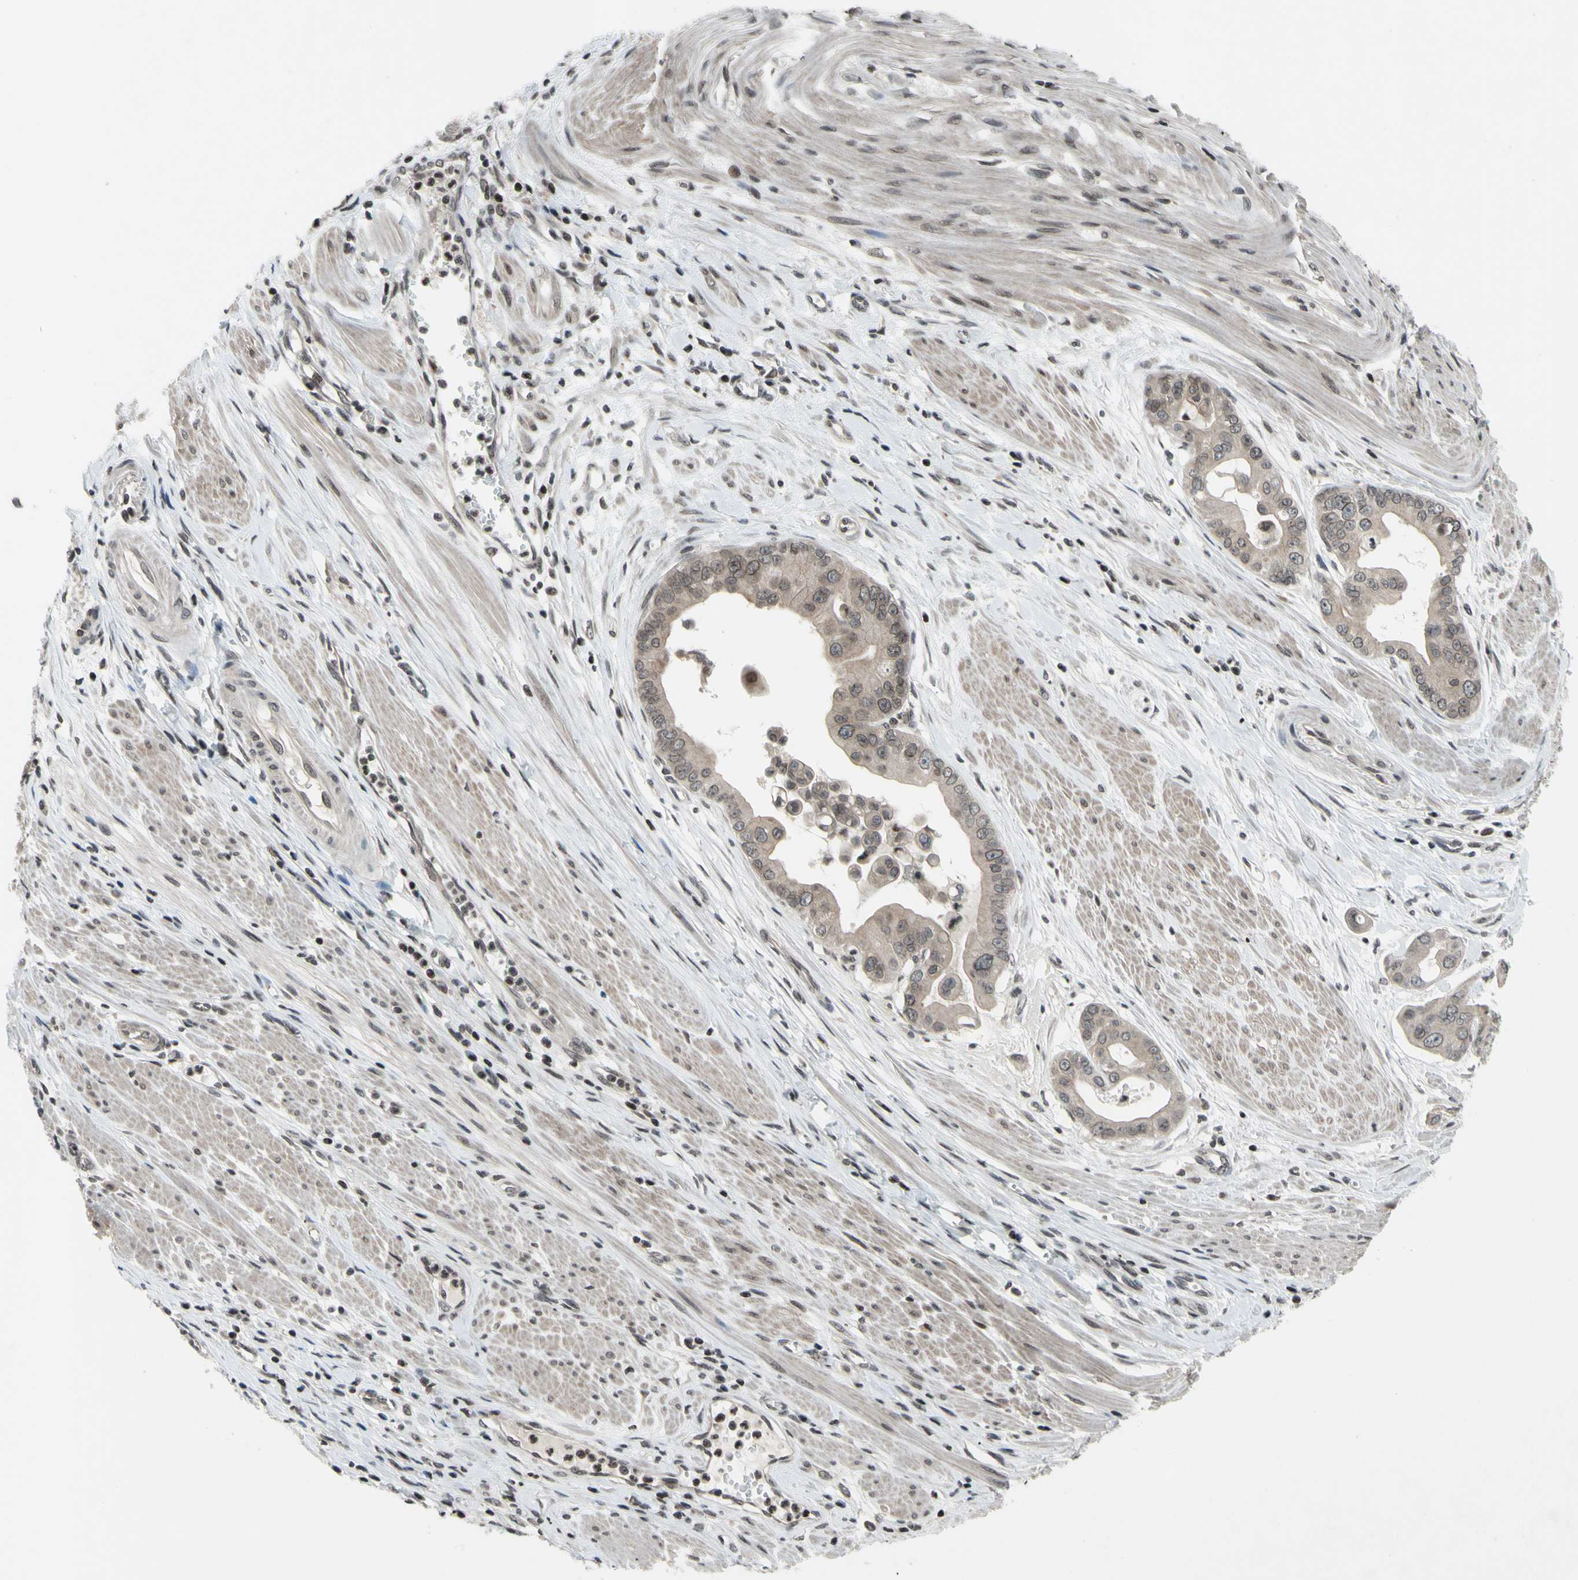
{"staining": {"intensity": "weak", "quantity": "25%-75%", "location": "cytoplasmic/membranous,nuclear"}, "tissue": "pancreatic cancer", "cell_type": "Tumor cells", "image_type": "cancer", "snomed": [{"axis": "morphology", "description": "Adenocarcinoma, NOS"}, {"axis": "topography", "description": "Pancreas"}], "caption": "Protein staining of pancreatic adenocarcinoma tissue displays weak cytoplasmic/membranous and nuclear positivity in about 25%-75% of tumor cells.", "gene": "XPO1", "patient": {"sex": "female", "age": 75}}